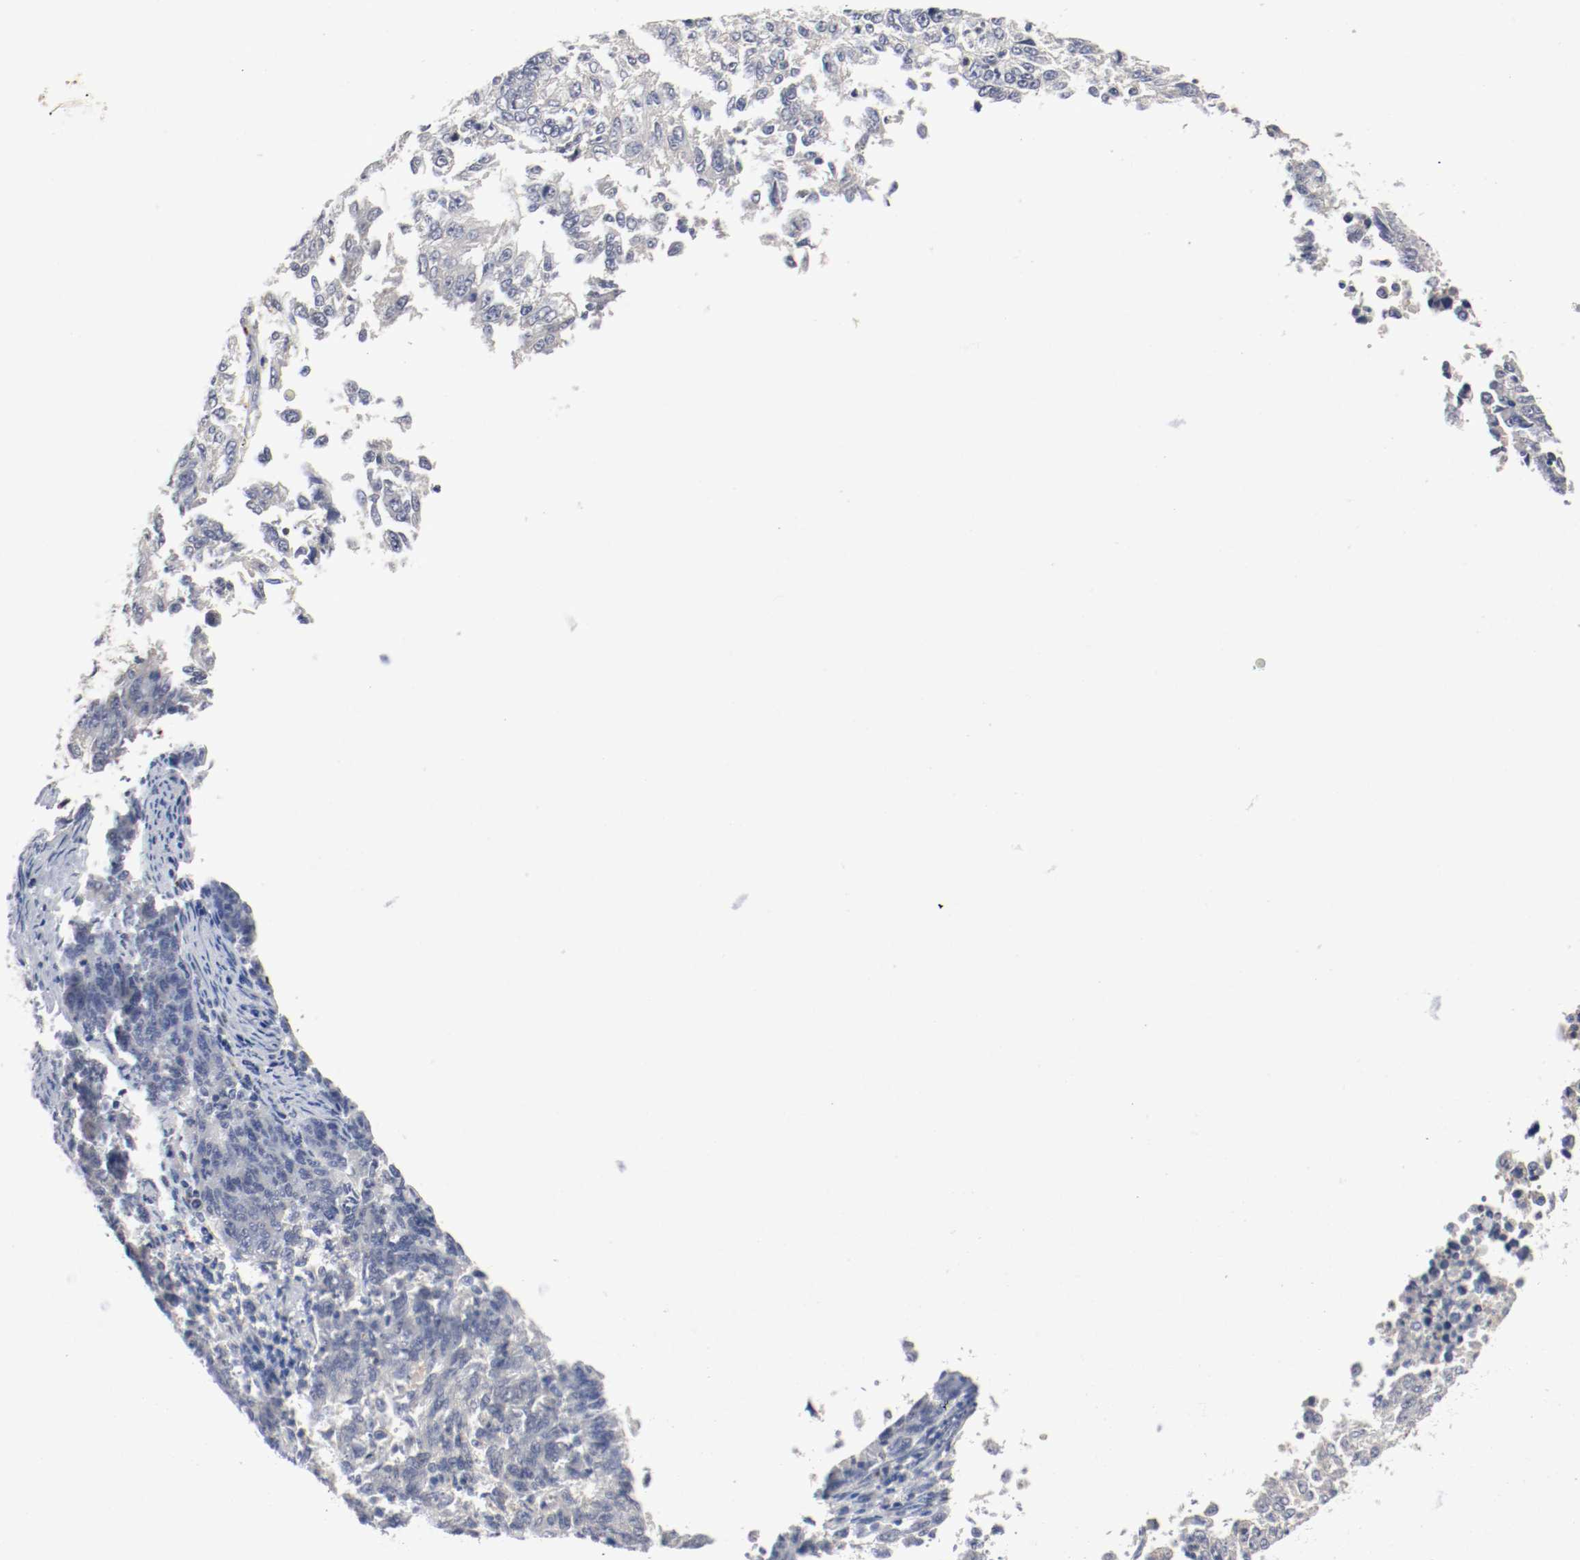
{"staining": {"intensity": "weak", "quantity": "<25%", "location": "cytoplasmic/membranous"}, "tissue": "endometrial cancer", "cell_type": "Tumor cells", "image_type": "cancer", "snomed": [{"axis": "morphology", "description": "Adenocarcinoma, NOS"}, {"axis": "topography", "description": "Endometrium"}], "caption": "A photomicrograph of human endometrial cancer (adenocarcinoma) is negative for staining in tumor cells.", "gene": "REN", "patient": {"sex": "female", "age": 42}}